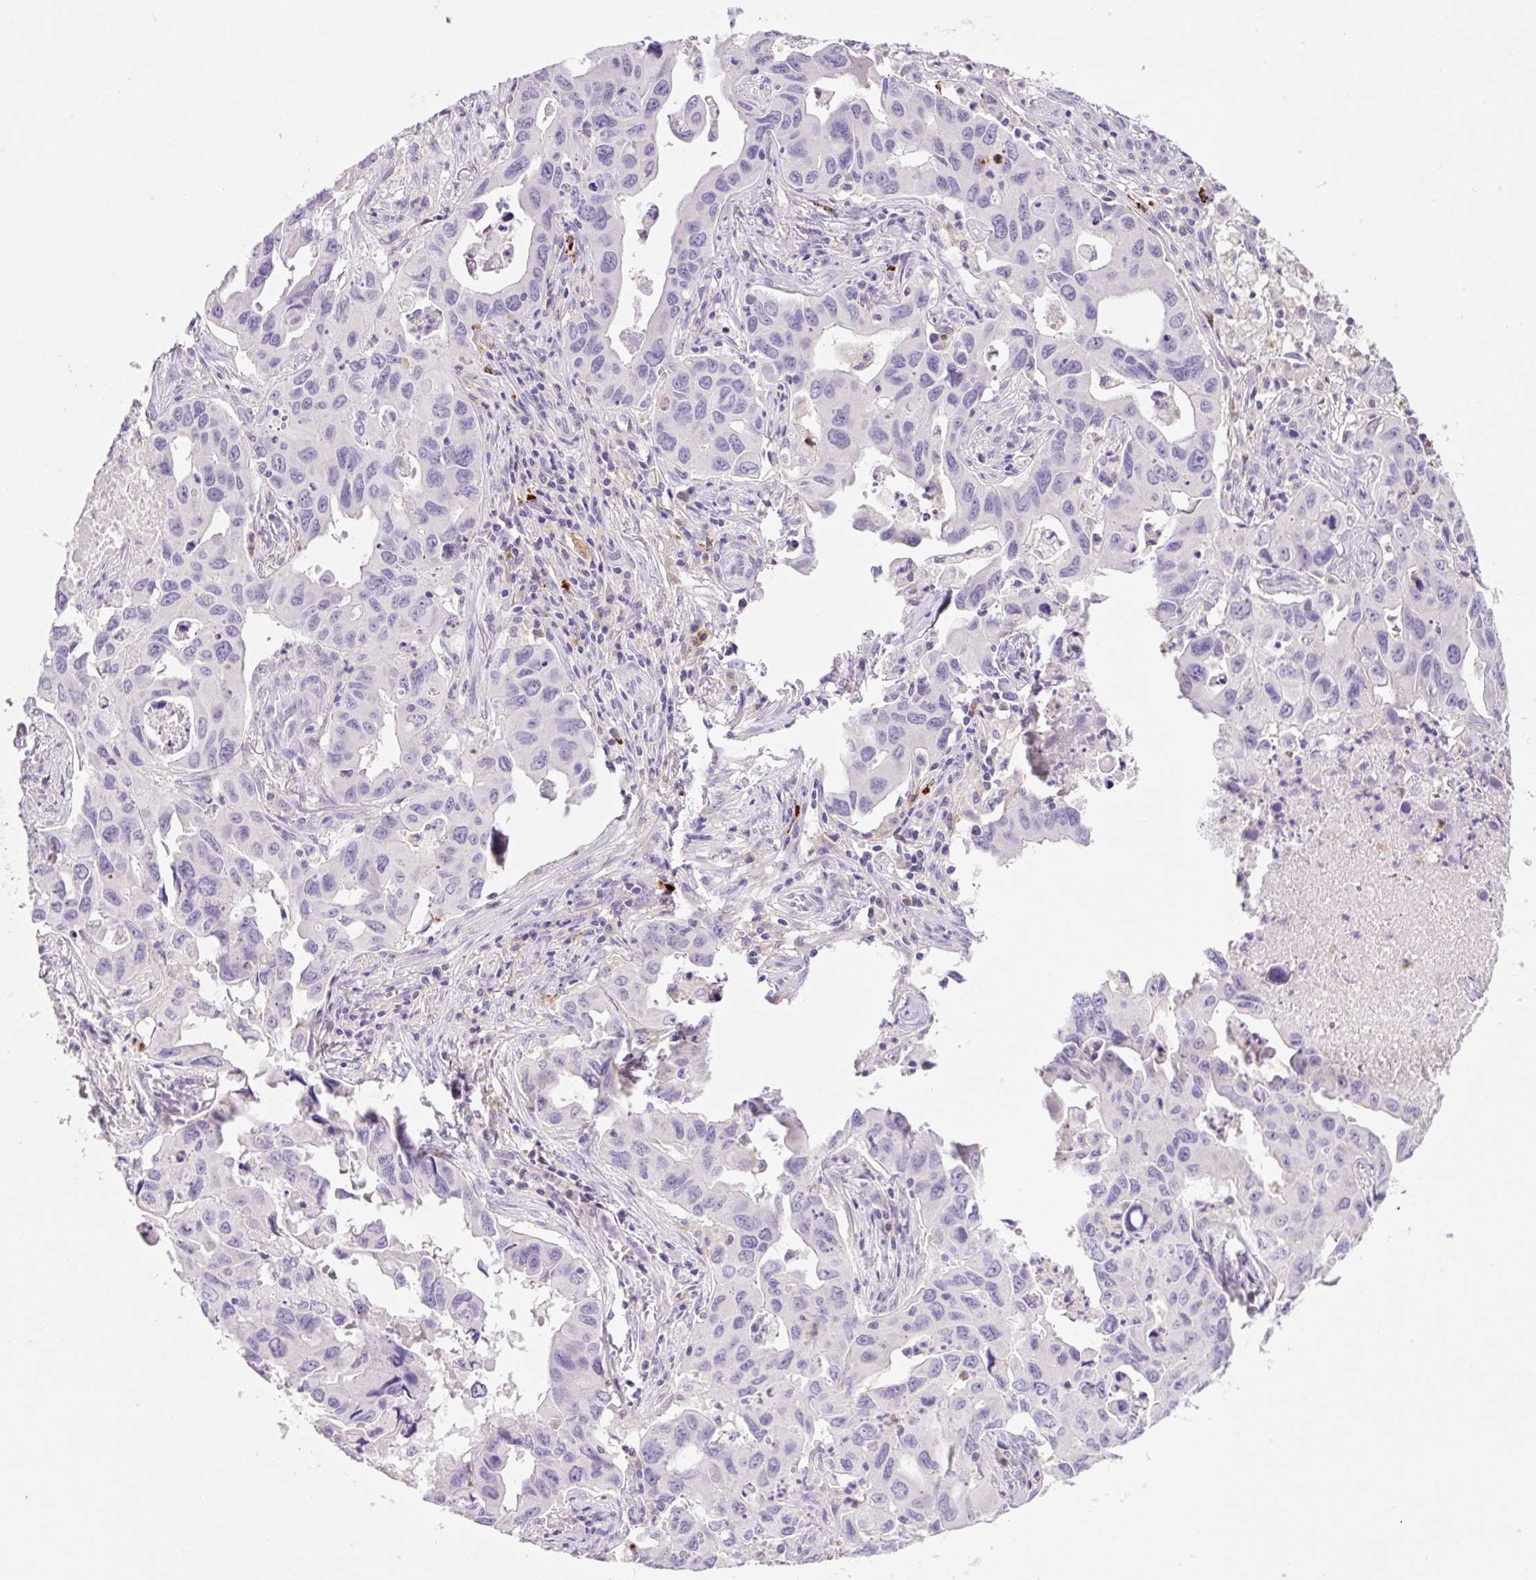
{"staining": {"intensity": "negative", "quantity": "none", "location": "none"}, "tissue": "lung cancer", "cell_type": "Tumor cells", "image_type": "cancer", "snomed": [{"axis": "morphology", "description": "Adenocarcinoma, NOS"}, {"axis": "topography", "description": "Lung"}], "caption": "Immunohistochemistry (IHC) histopathology image of human lung cancer (adenocarcinoma) stained for a protein (brown), which shows no positivity in tumor cells.", "gene": "TDRD15", "patient": {"sex": "male", "age": 64}}